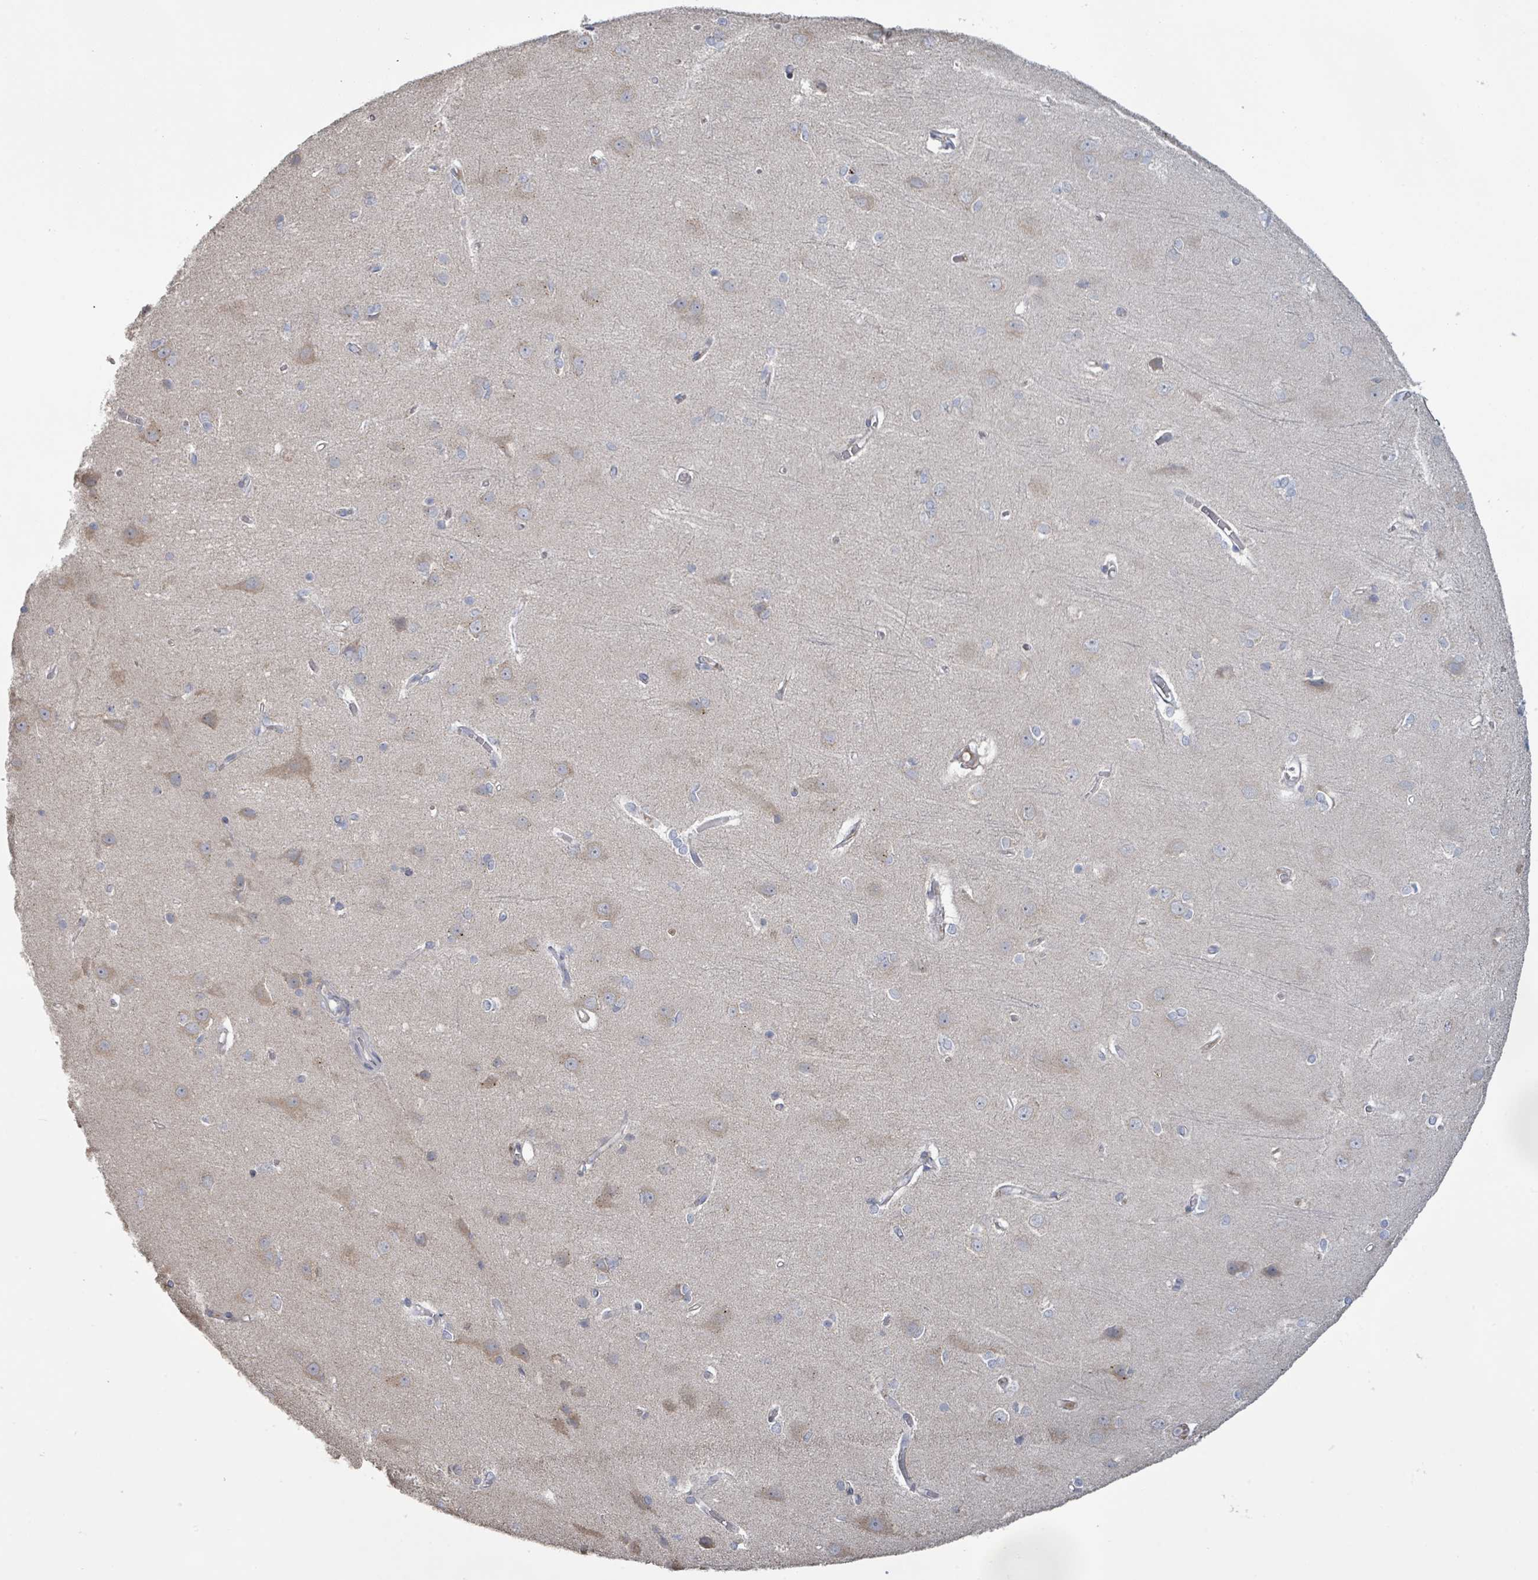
{"staining": {"intensity": "weak", "quantity": "25%-75%", "location": "cytoplasmic/membranous"}, "tissue": "cerebral cortex", "cell_type": "Endothelial cells", "image_type": "normal", "snomed": [{"axis": "morphology", "description": "Normal tissue, NOS"}, {"axis": "topography", "description": "Cerebral cortex"}], "caption": "An immunohistochemistry (IHC) image of normal tissue is shown. Protein staining in brown highlights weak cytoplasmic/membranous positivity in cerebral cortex within endothelial cells.", "gene": "KCNS2", "patient": {"sex": "male", "age": 37}}